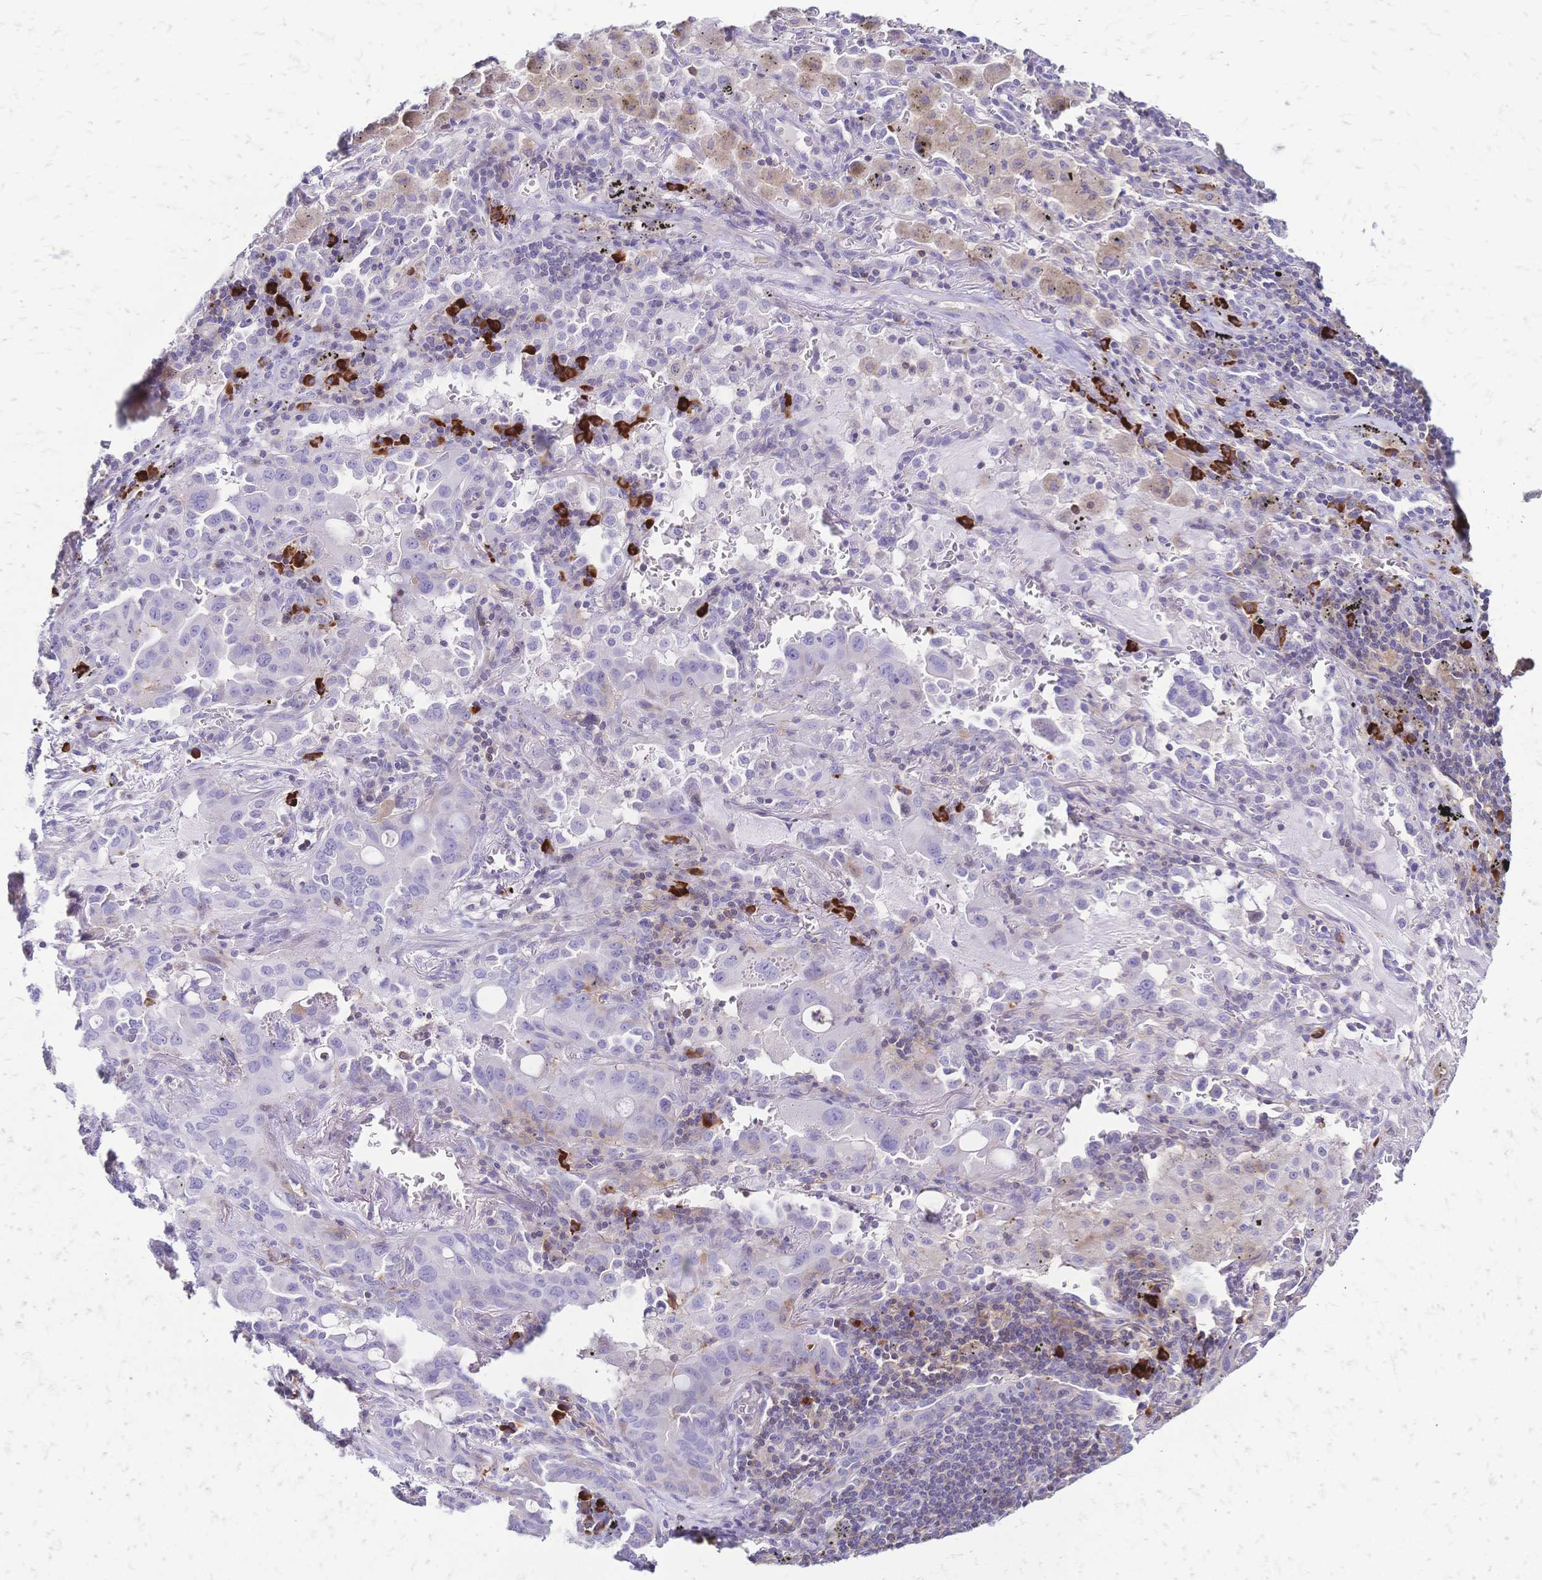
{"staining": {"intensity": "negative", "quantity": "none", "location": "none"}, "tissue": "lung cancer", "cell_type": "Tumor cells", "image_type": "cancer", "snomed": [{"axis": "morphology", "description": "Adenocarcinoma, NOS"}, {"axis": "topography", "description": "Lung"}], "caption": "Micrograph shows no protein staining in tumor cells of lung adenocarcinoma tissue.", "gene": "IL2RA", "patient": {"sex": "male", "age": 65}}